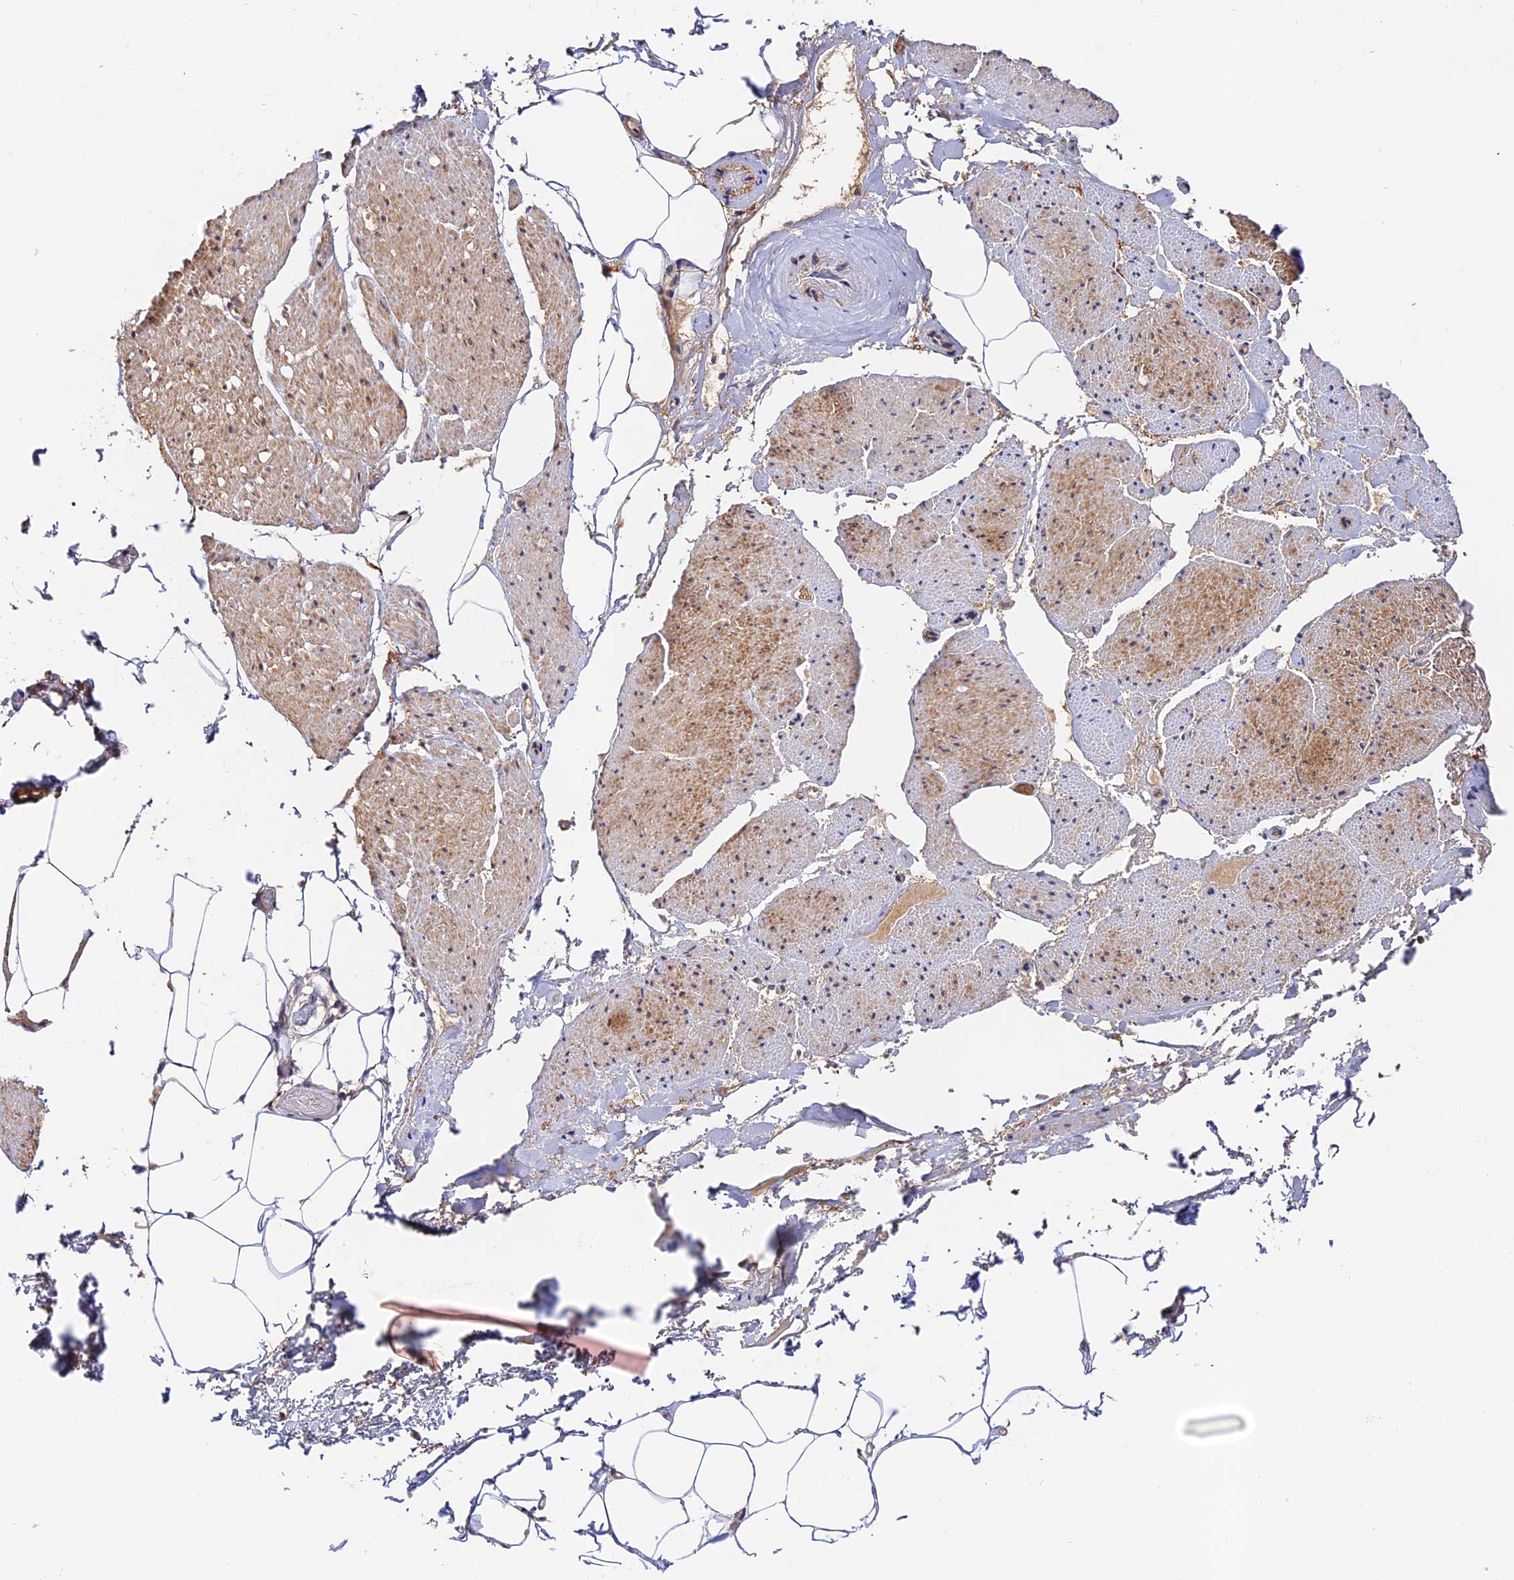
{"staining": {"intensity": "negative", "quantity": "none", "location": "none"}, "tissue": "adipose tissue", "cell_type": "Adipocytes", "image_type": "normal", "snomed": [{"axis": "morphology", "description": "Normal tissue, NOS"}, {"axis": "morphology", "description": "Adenocarcinoma, Low grade"}, {"axis": "topography", "description": "Prostate"}, {"axis": "topography", "description": "Peripheral nerve tissue"}], "caption": "Immunohistochemical staining of normal adipose tissue displays no significant positivity in adipocytes. (Immunohistochemistry (ihc), brightfield microscopy, high magnification).", "gene": "IMPACT", "patient": {"sex": "male", "age": 63}}